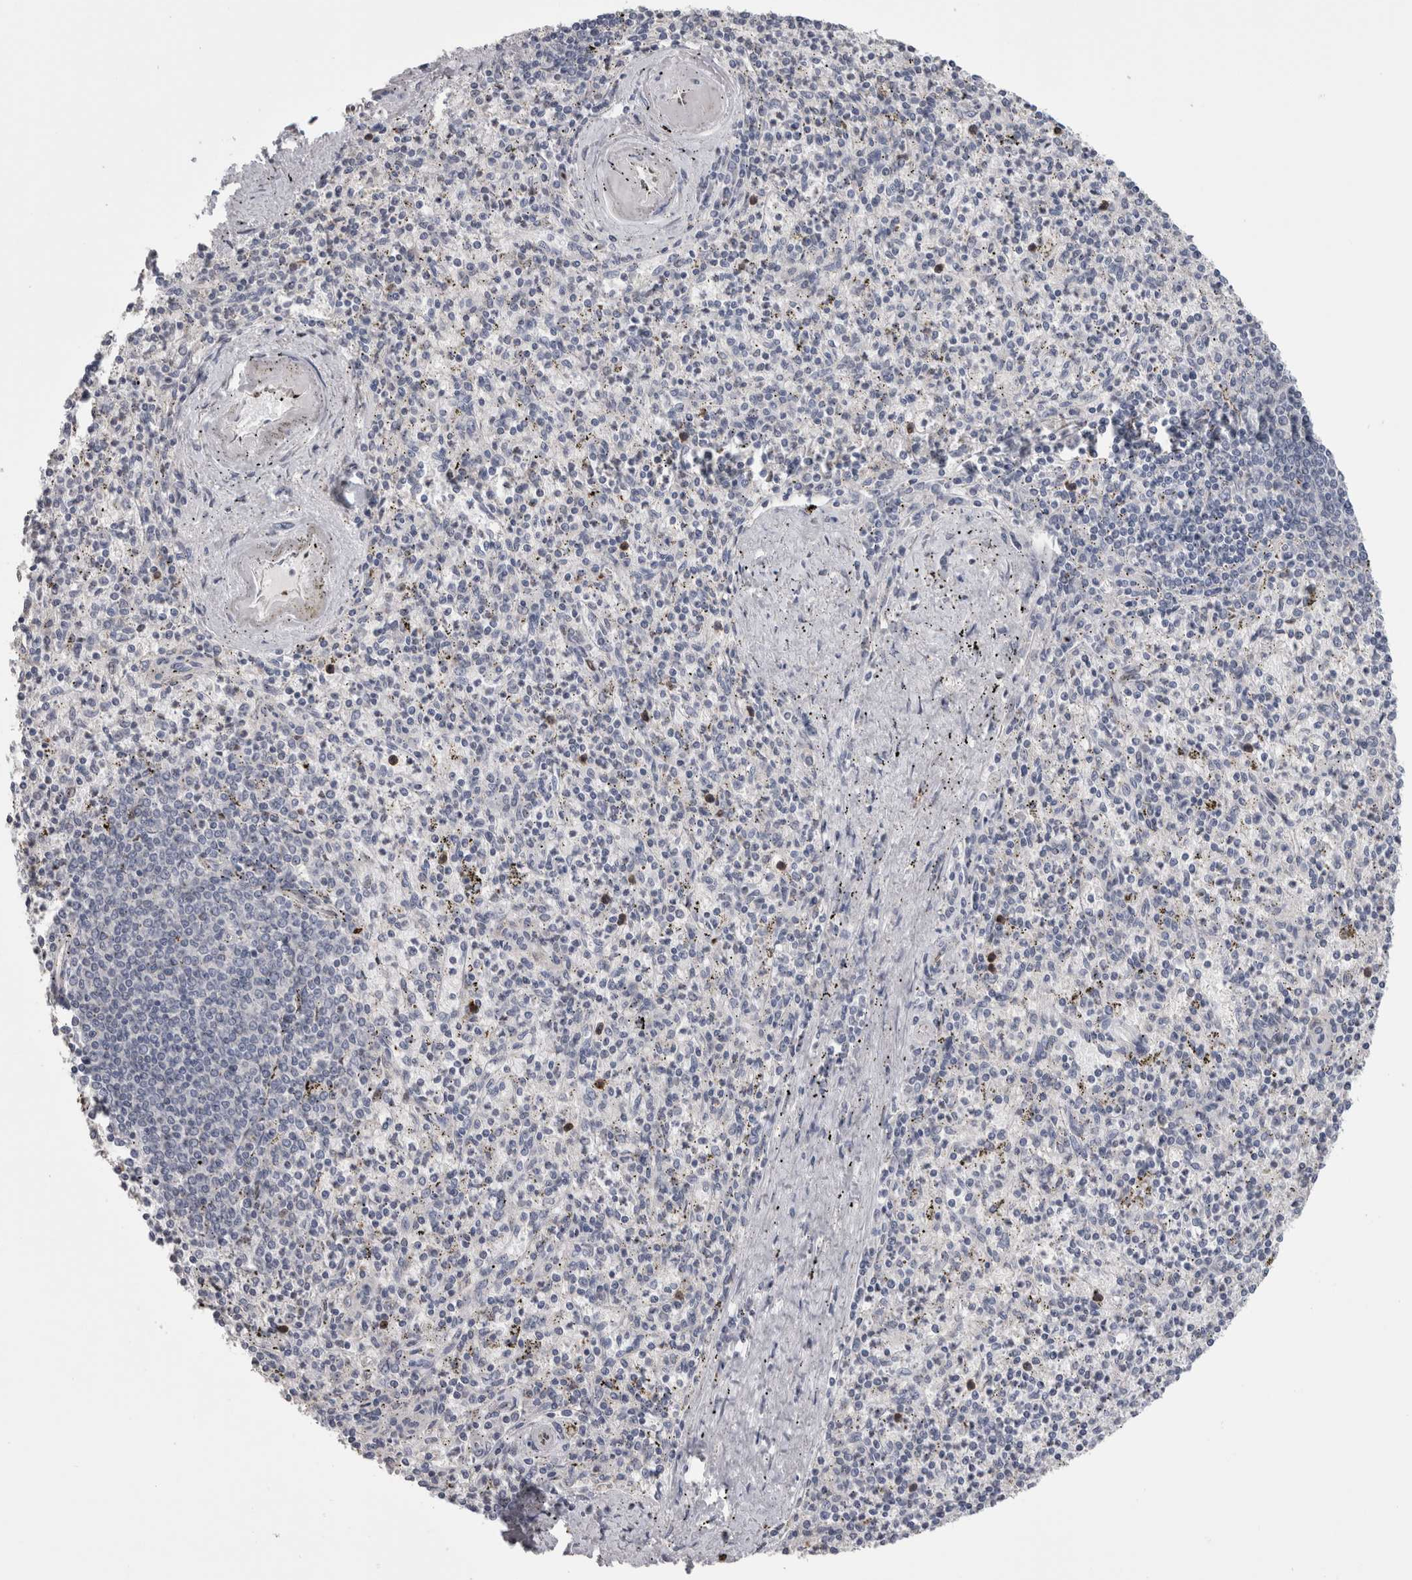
{"staining": {"intensity": "negative", "quantity": "none", "location": "none"}, "tissue": "spleen", "cell_type": "Cells in red pulp", "image_type": "normal", "snomed": [{"axis": "morphology", "description": "Normal tissue, NOS"}, {"axis": "topography", "description": "Spleen"}], "caption": "An immunohistochemistry photomicrograph of unremarkable spleen is shown. There is no staining in cells in red pulp of spleen. (Stains: DAB (3,3'-diaminobenzidine) immunohistochemistry with hematoxylin counter stain, Microscopy: brightfield microscopy at high magnification).", "gene": "IL33", "patient": {"sex": "male", "age": 72}}